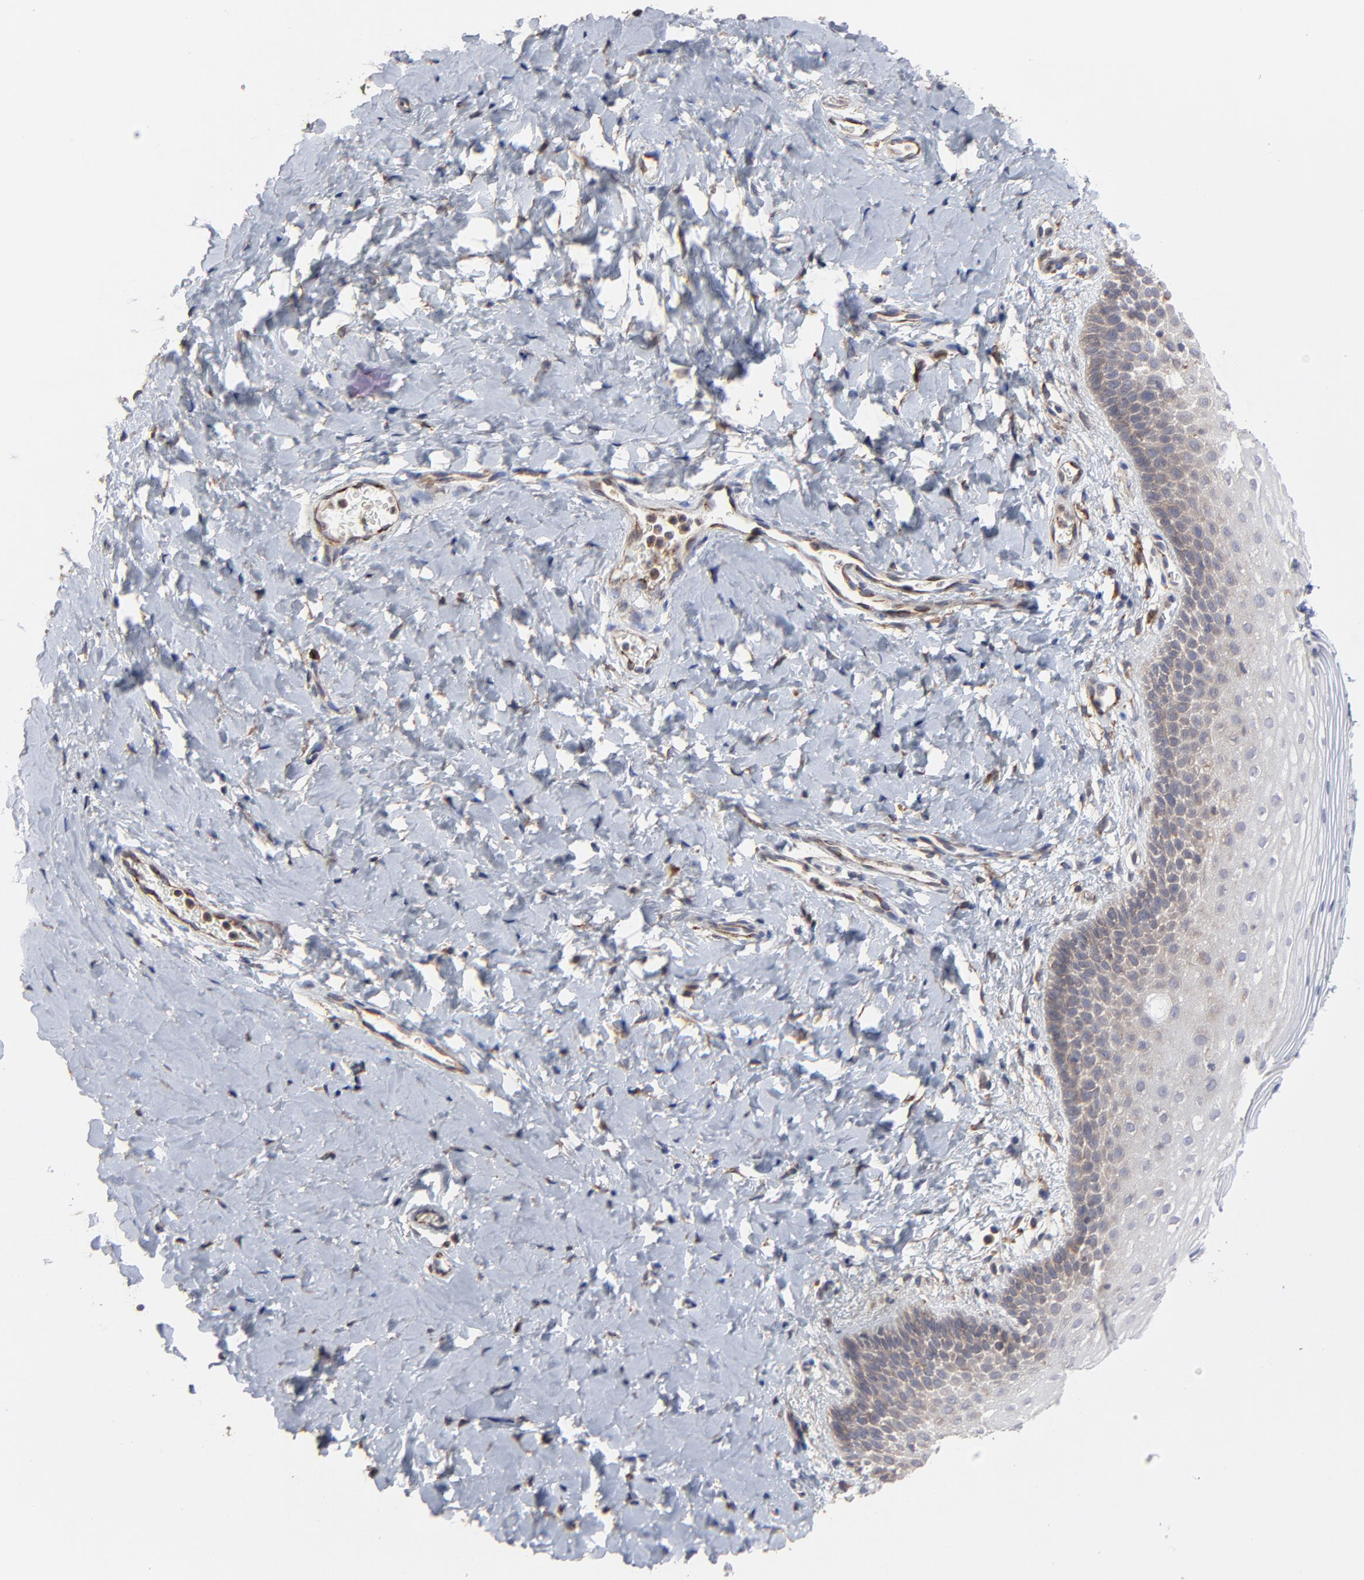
{"staining": {"intensity": "weak", "quantity": "<25%", "location": "cytoplasmic/membranous"}, "tissue": "vagina", "cell_type": "Squamous epithelial cells", "image_type": "normal", "snomed": [{"axis": "morphology", "description": "Normal tissue, NOS"}, {"axis": "topography", "description": "Vagina"}], "caption": "Protein analysis of unremarkable vagina exhibits no significant positivity in squamous epithelial cells.", "gene": "RAB9A", "patient": {"sex": "female", "age": 55}}